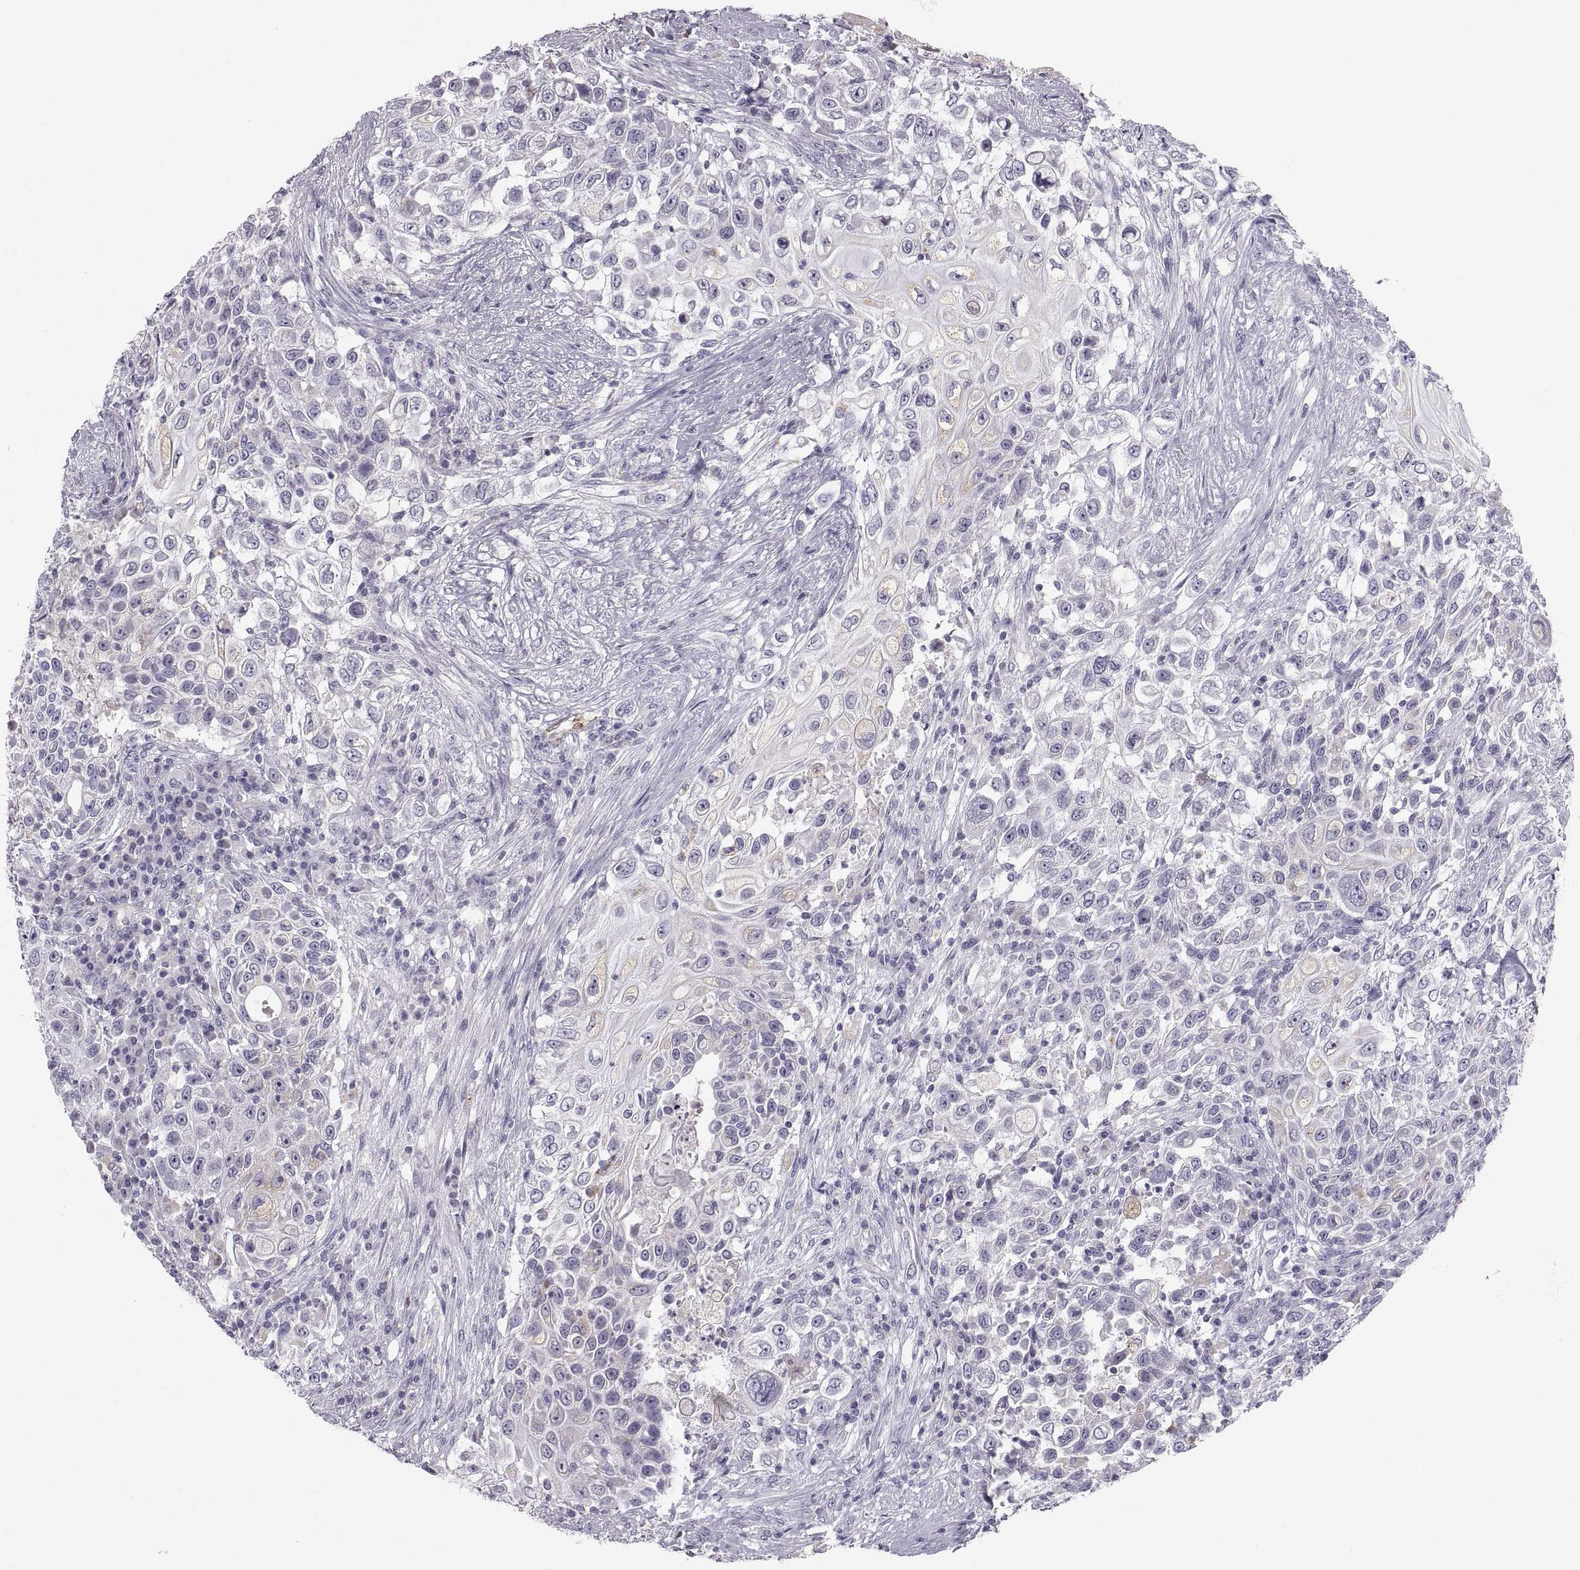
{"staining": {"intensity": "weak", "quantity": "<25%", "location": "cytoplasmic/membranous"}, "tissue": "urothelial cancer", "cell_type": "Tumor cells", "image_type": "cancer", "snomed": [{"axis": "morphology", "description": "Urothelial carcinoma, High grade"}, {"axis": "topography", "description": "Urinary bladder"}], "caption": "DAB immunohistochemical staining of urothelial cancer reveals no significant staining in tumor cells. (DAB IHC, high magnification).", "gene": "PGM5", "patient": {"sex": "female", "age": 56}}